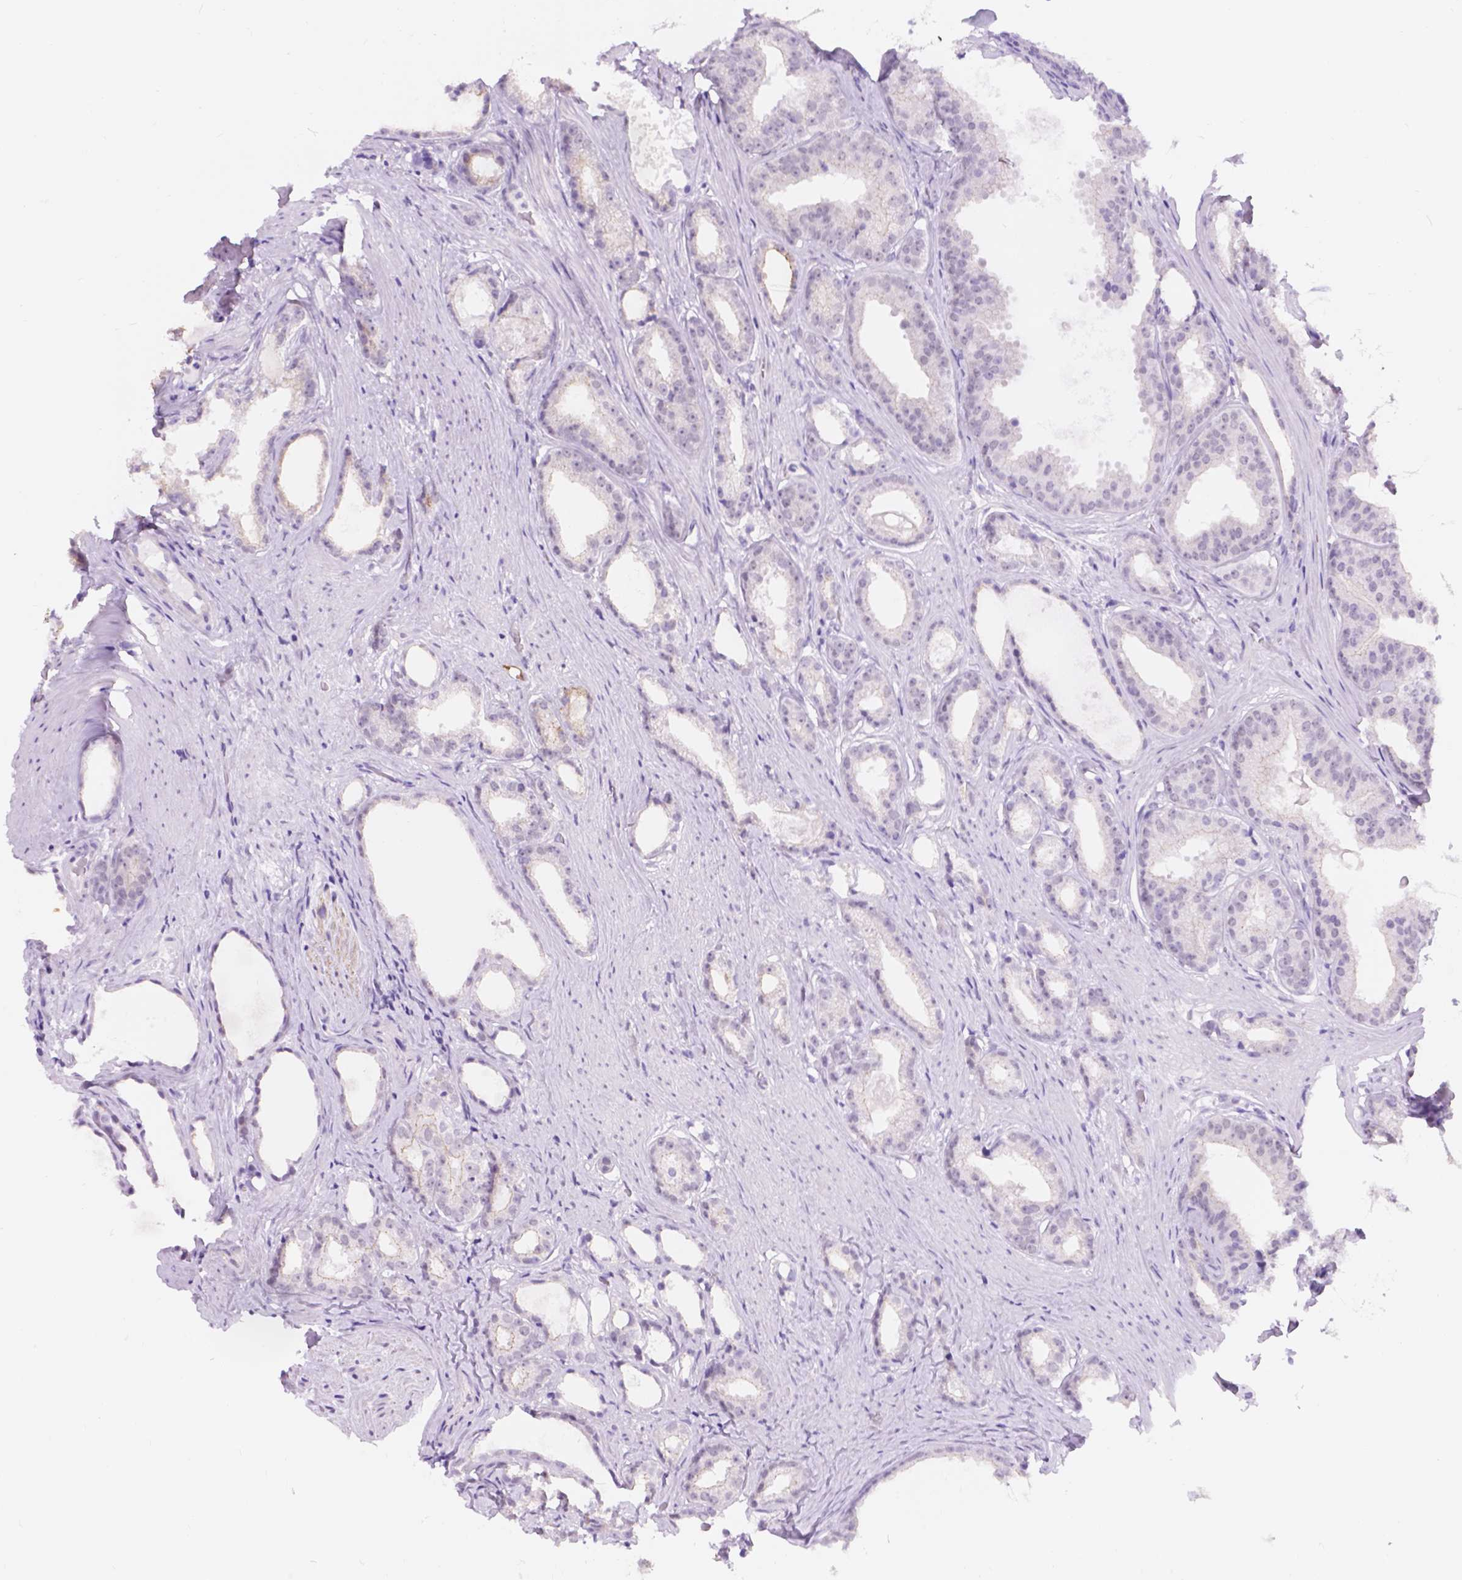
{"staining": {"intensity": "negative", "quantity": "none", "location": "none"}, "tissue": "prostate cancer", "cell_type": "Tumor cells", "image_type": "cancer", "snomed": [{"axis": "morphology", "description": "Adenocarcinoma, Low grade"}, {"axis": "topography", "description": "Prostate"}], "caption": "Immunohistochemistry of human adenocarcinoma (low-grade) (prostate) reveals no expression in tumor cells. (DAB IHC, high magnification).", "gene": "DCC", "patient": {"sex": "male", "age": 65}}